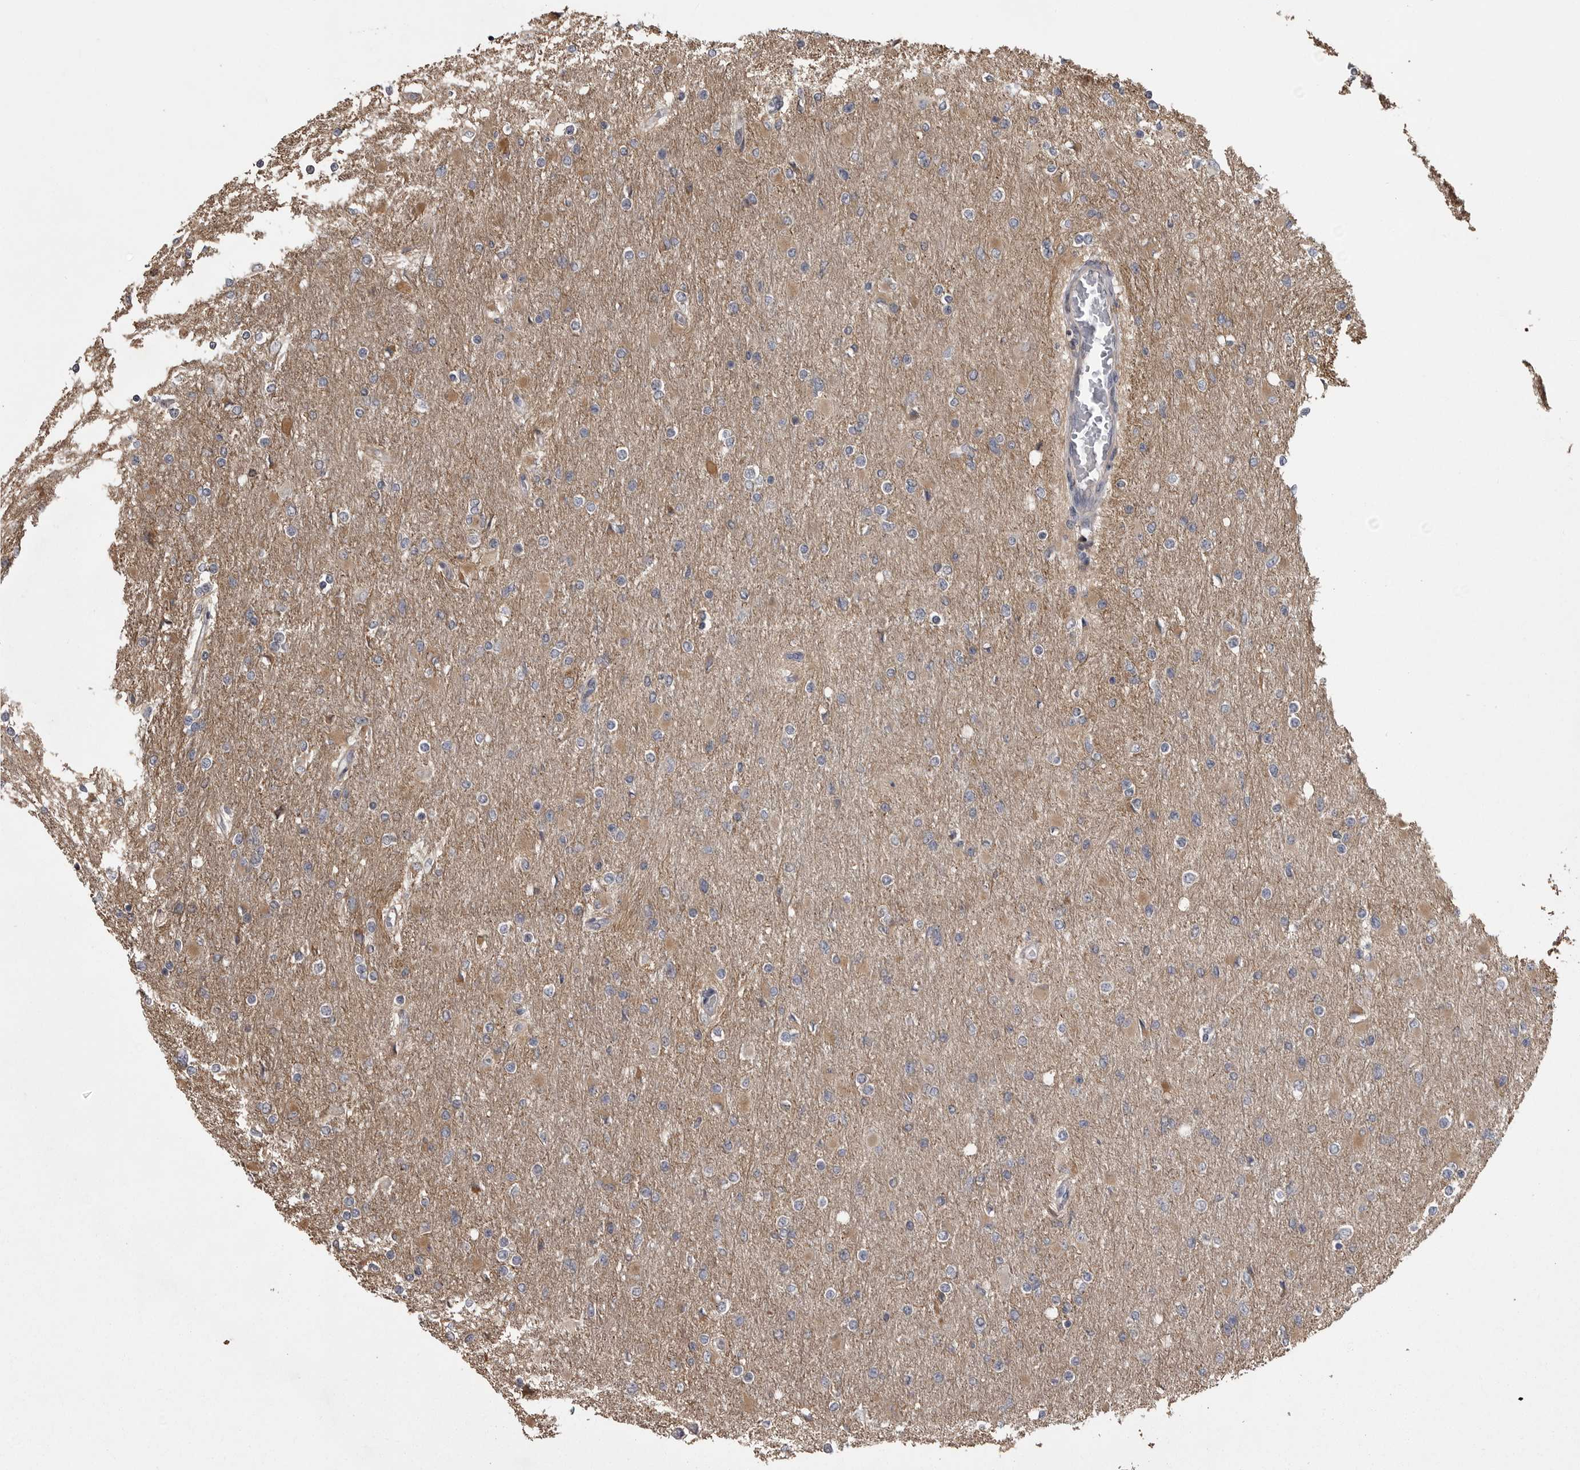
{"staining": {"intensity": "negative", "quantity": "none", "location": "none"}, "tissue": "glioma", "cell_type": "Tumor cells", "image_type": "cancer", "snomed": [{"axis": "morphology", "description": "Glioma, malignant, High grade"}, {"axis": "topography", "description": "Cerebral cortex"}], "caption": "Tumor cells are negative for brown protein staining in glioma. (DAB (3,3'-diaminobenzidine) immunohistochemistry (IHC), high magnification).", "gene": "ZNRF1", "patient": {"sex": "female", "age": 36}}